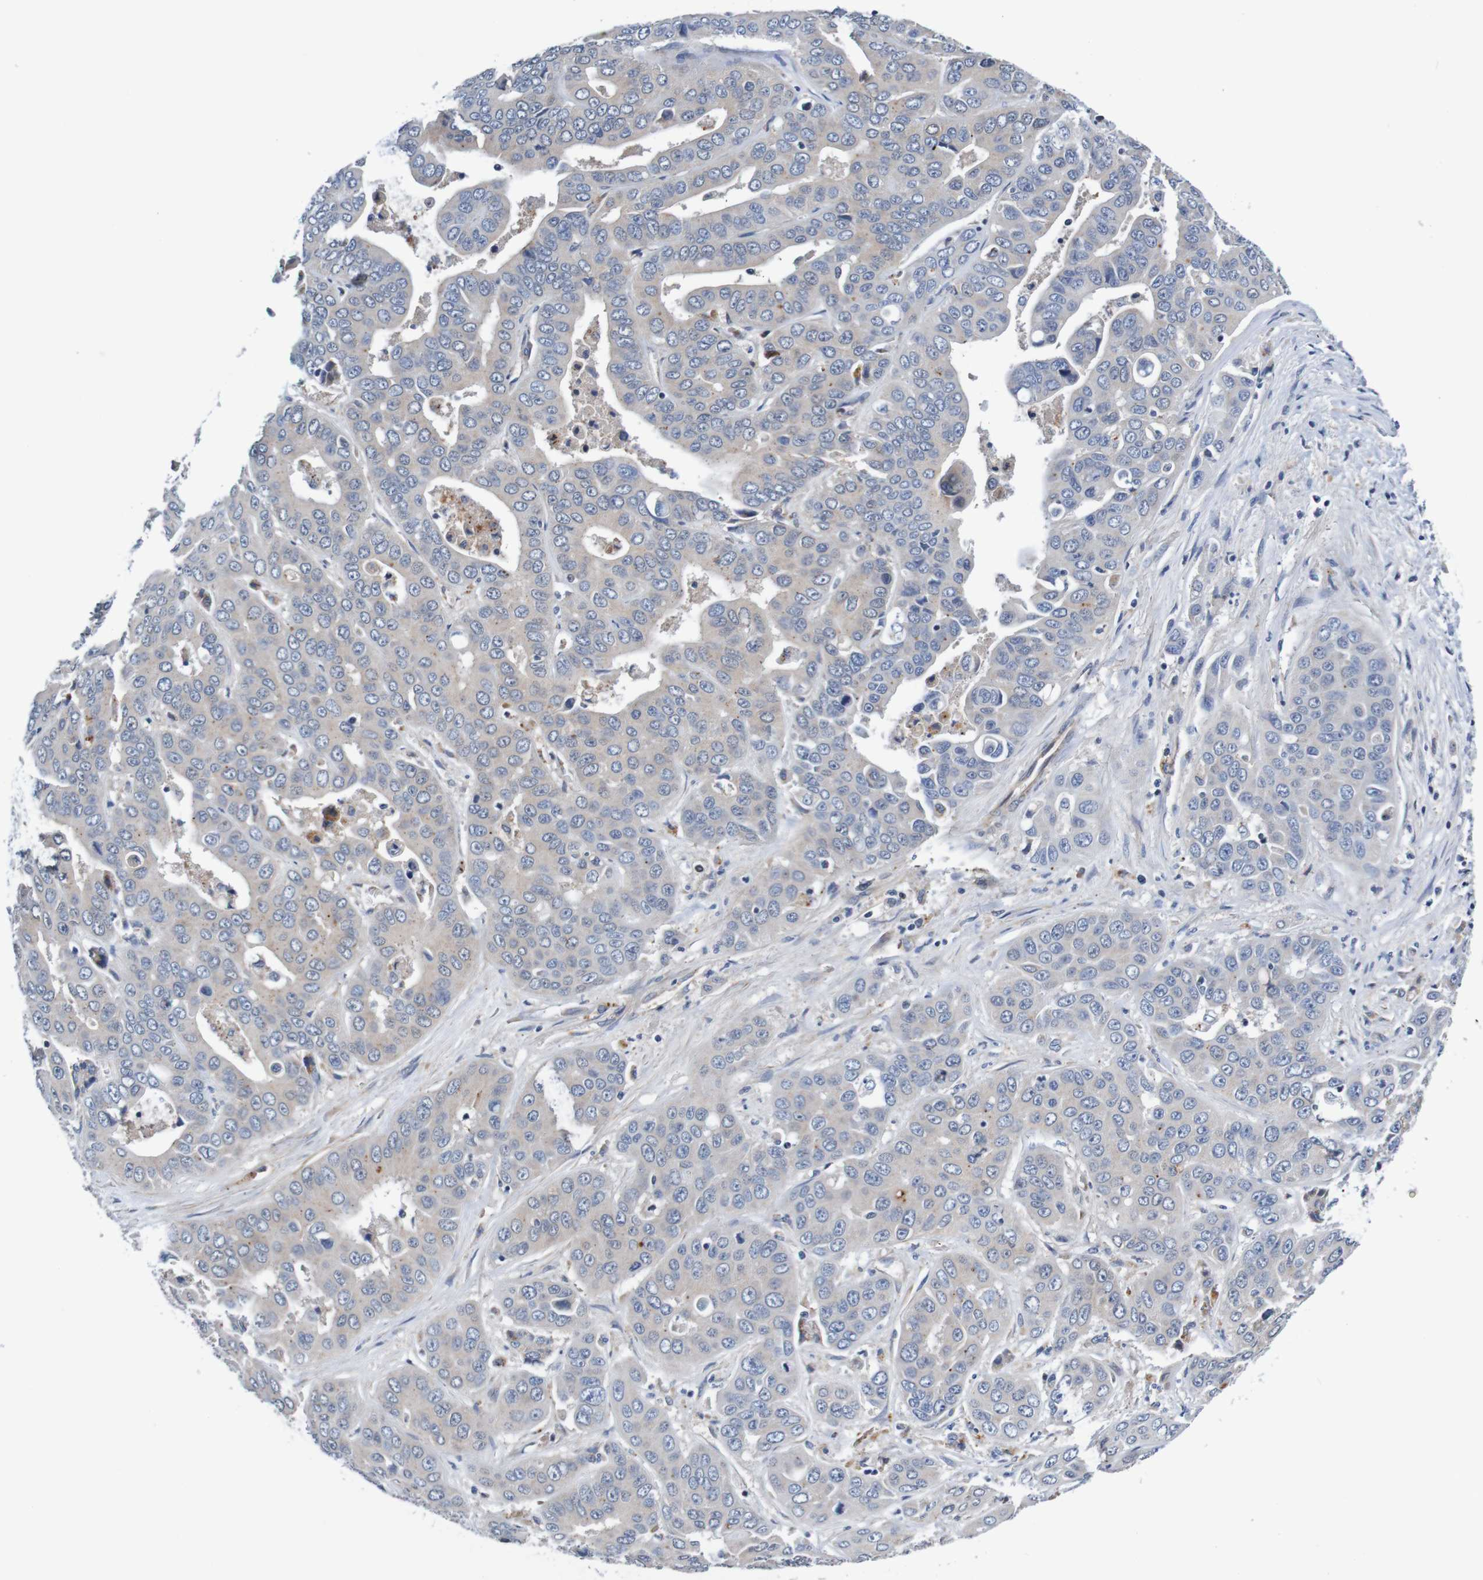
{"staining": {"intensity": "weak", "quantity": "<25%", "location": "cytoplasmic/membranous"}, "tissue": "liver cancer", "cell_type": "Tumor cells", "image_type": "cancer", "snomed": [{"axis": "morphology", "description": "Cholangiocarcinoma"}, {"axis": "topography", "description": "Liver"}], "caption": "Histopathology image shows no significant protein positivity in tumor cells of cholangiocarcinoma (liver).", "gene": "CPED1", "patient": {"sex": "female", "age": 52}}